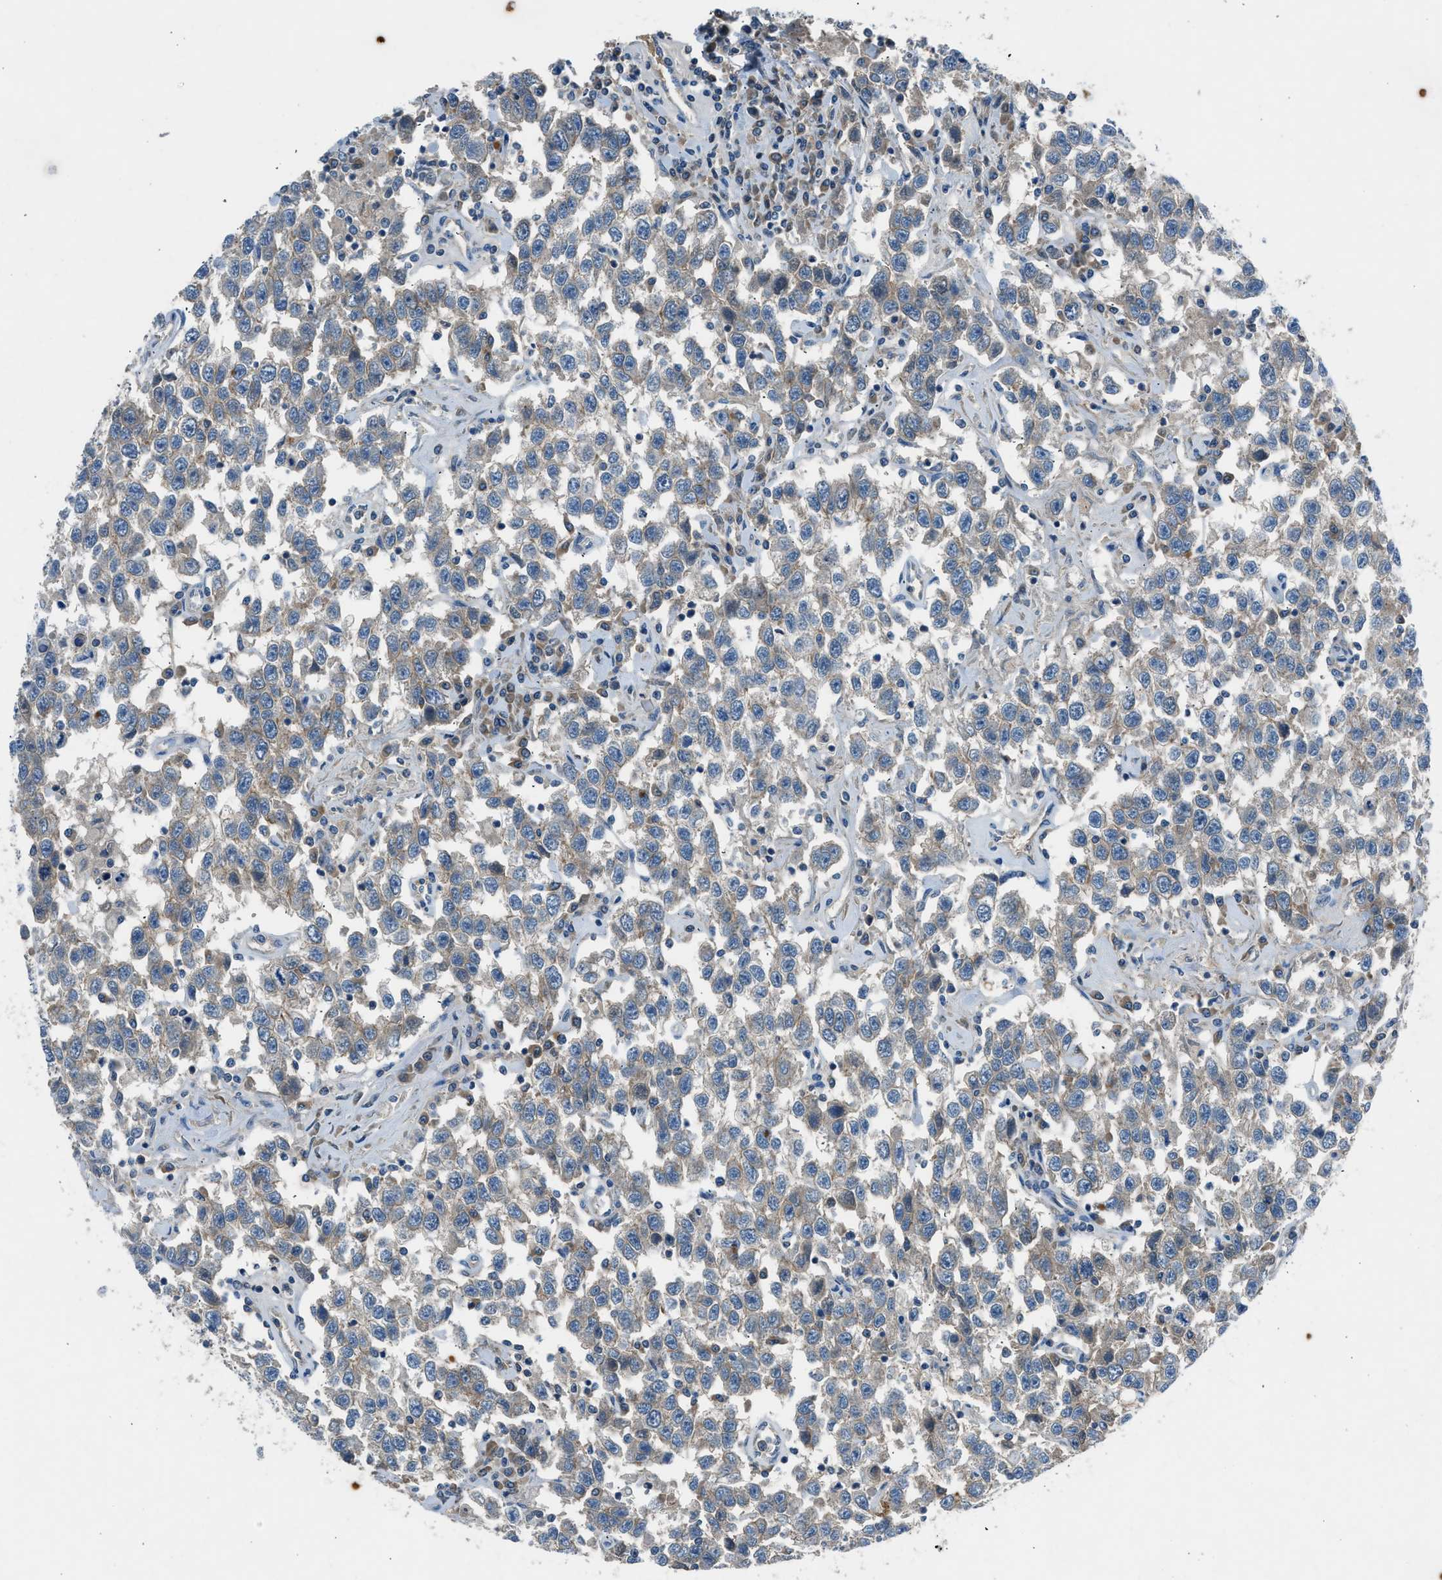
{"staining": {"intensity": "weak", "quantity": "25%-75%", "location": "cytoplasmic/membranous"}, "tissue": "testis cancer", "cell_type": "Tumor cells", "image_type": "cancer", "snomed": [{"axis": "morphology", "description": "Seminoma, NOS"}, {"axis": "topography", "description": "Testis"}], "caption": "Testis cancer (seminoma) stained for a protein (brown) shows weak cytoplasmic/membranous positive staining in approximately 25%-75% of tumor cells.", "gene": "BMP1", "patient": {"sex": "male", "age": 41}}